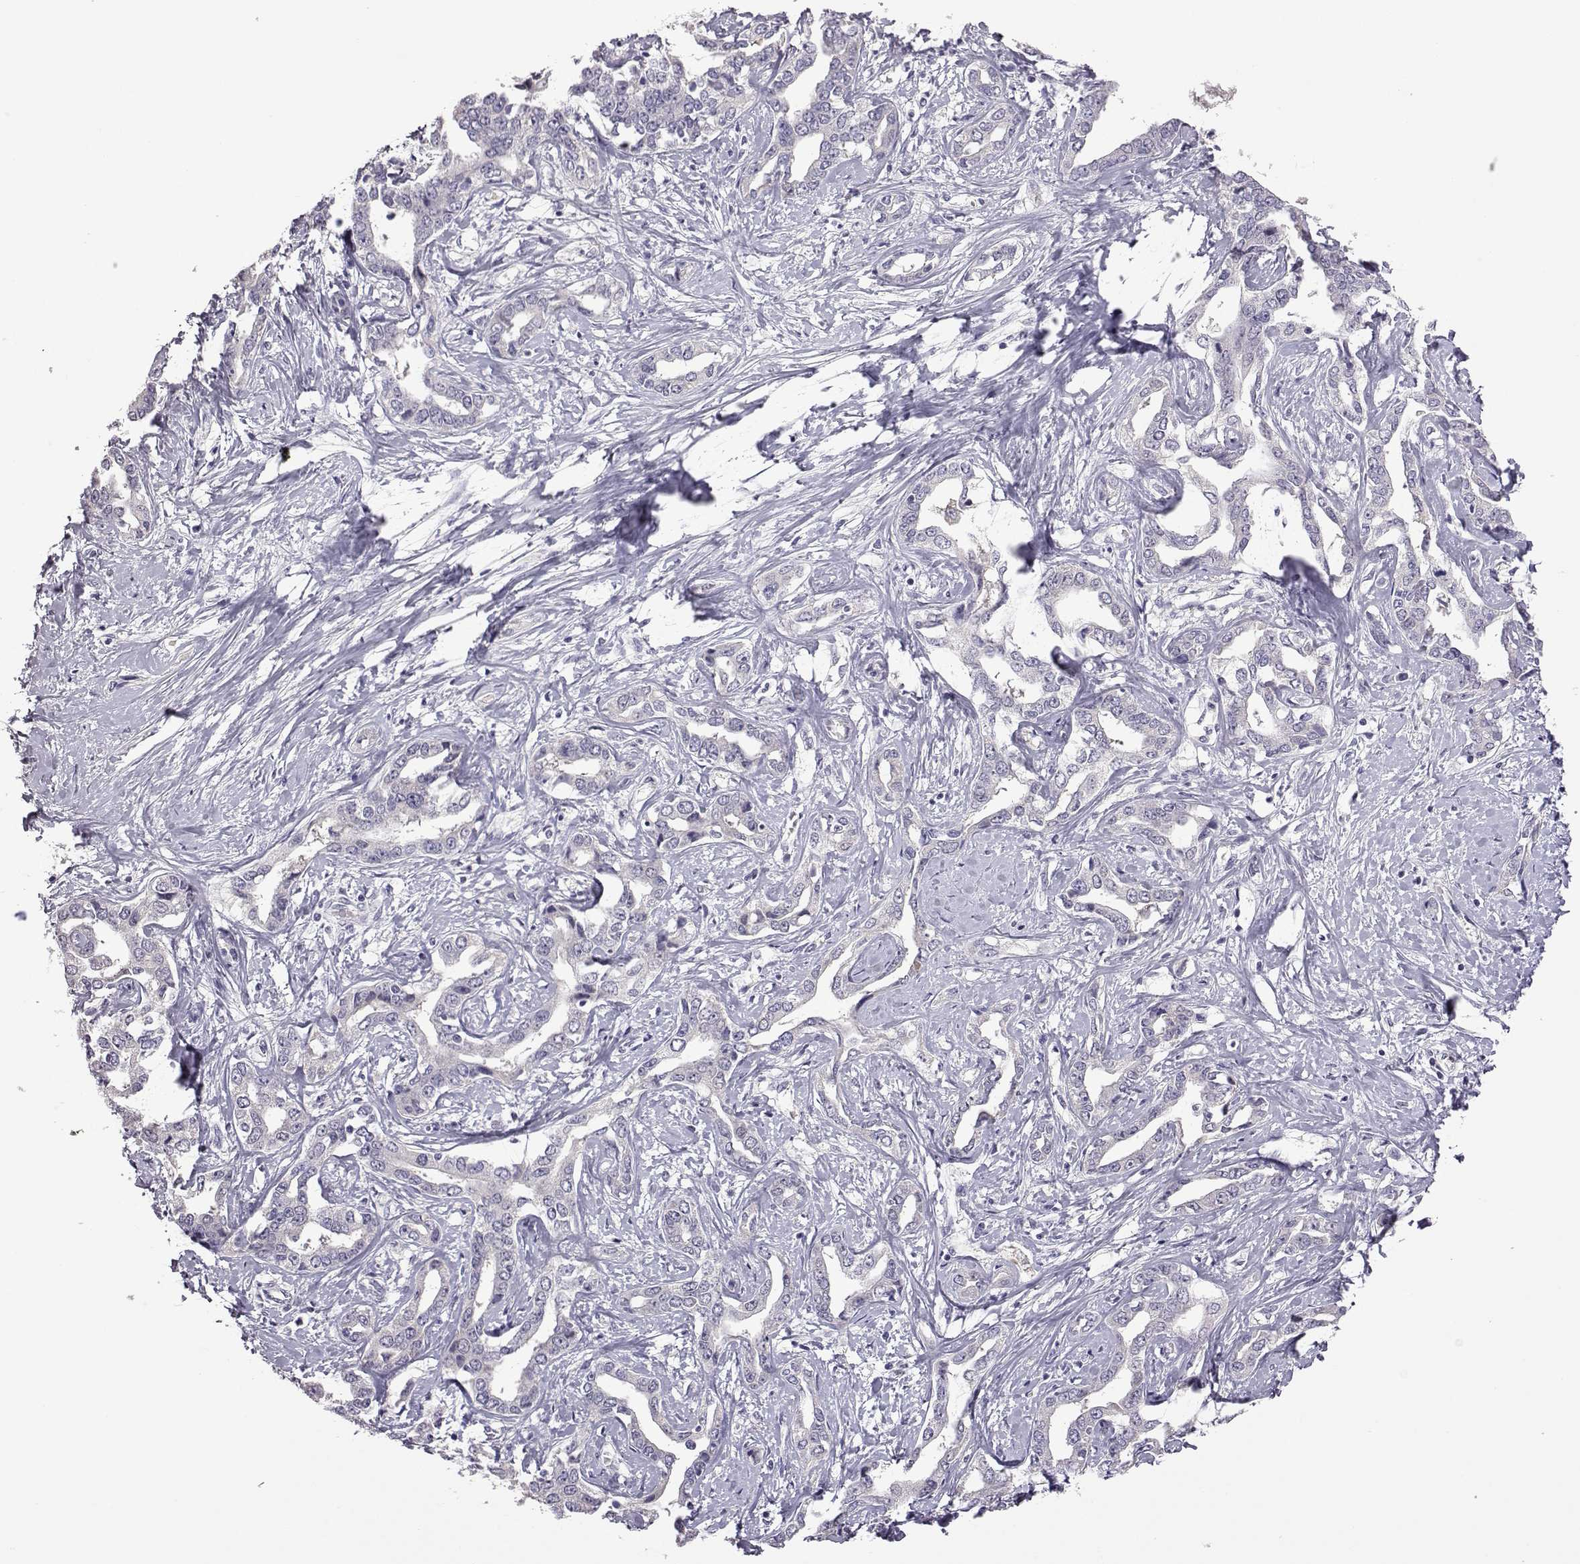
{"staining": {"intensity": "negative", "quantity": "none", "location": "none"}, "tissue": "liver cancer", "cell_type": "Tumor cells", "image_type": "cancer", "snomed": [{"axis": "morphology", "description": "Cholangiocarcinoma"}, {"axis": "topography", "description": "Liver"}], "caption": "Immunohistochemical staining of human liver cancer (cholangiocarcinoma) displays no significant staining in tumor cells.", "gene": "VGF", "patient": {"sex": "male", "age": 59}}